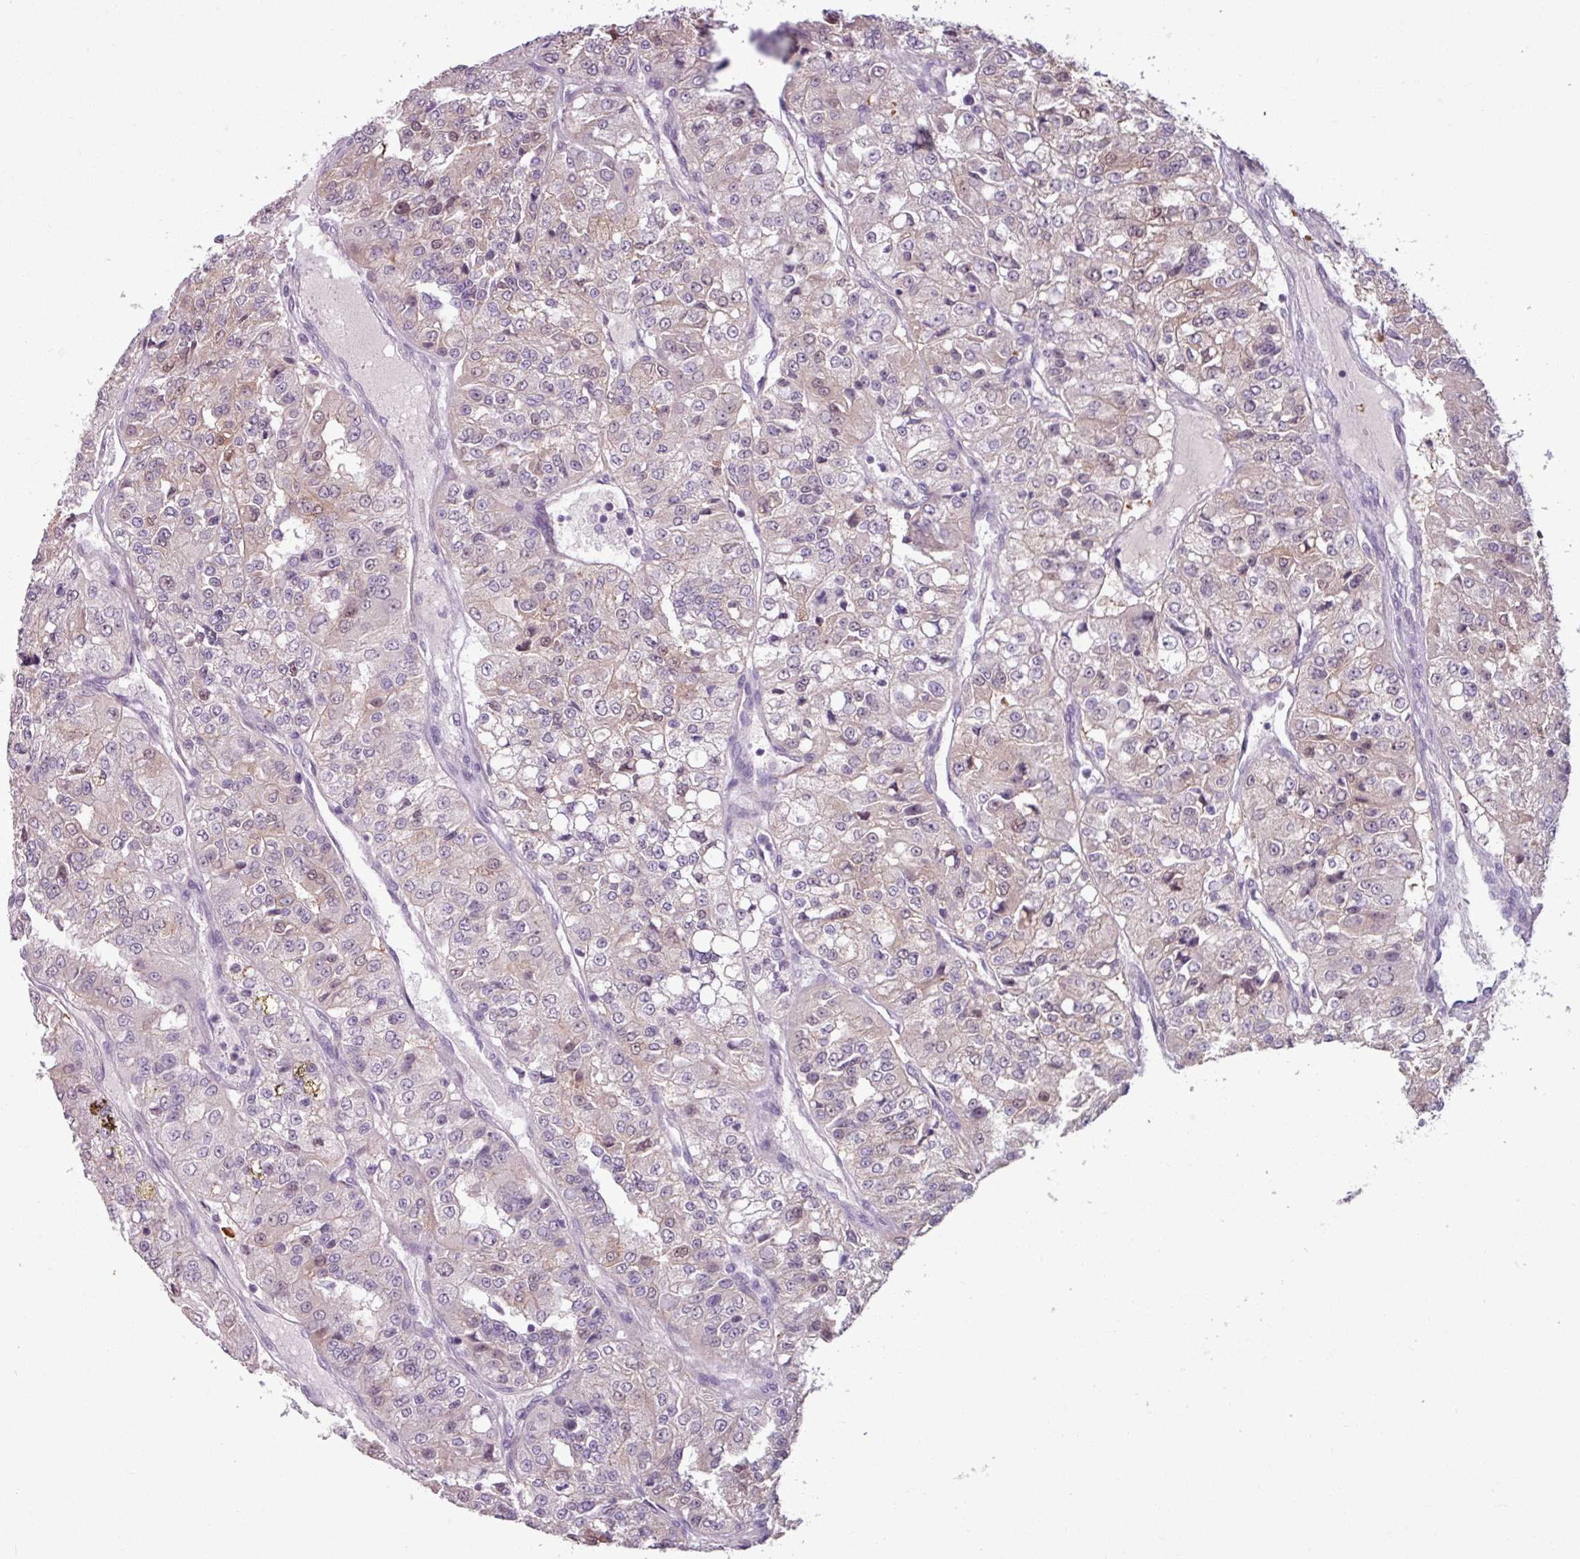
{"staining": {"intensity": "weak", "quantity": "<25%", "location": "cytoplasmic/membranous,nuclear"}, "tissue": "renal cancer", "cell_type": "Tumor cells", "image_type": "cancer", "snomed": [{"axis": "morphology", "description": "Adenocarcinoma, NOS"}, {"axis": "topography", "description": "Kidney"}], "caption": "Renal adenocarcinoma stained for a protein using immunohistochemistry displays no positivity tumor cells.", "gene": "PNMA6A", "patient": {"sex": "female", "age": 63}}